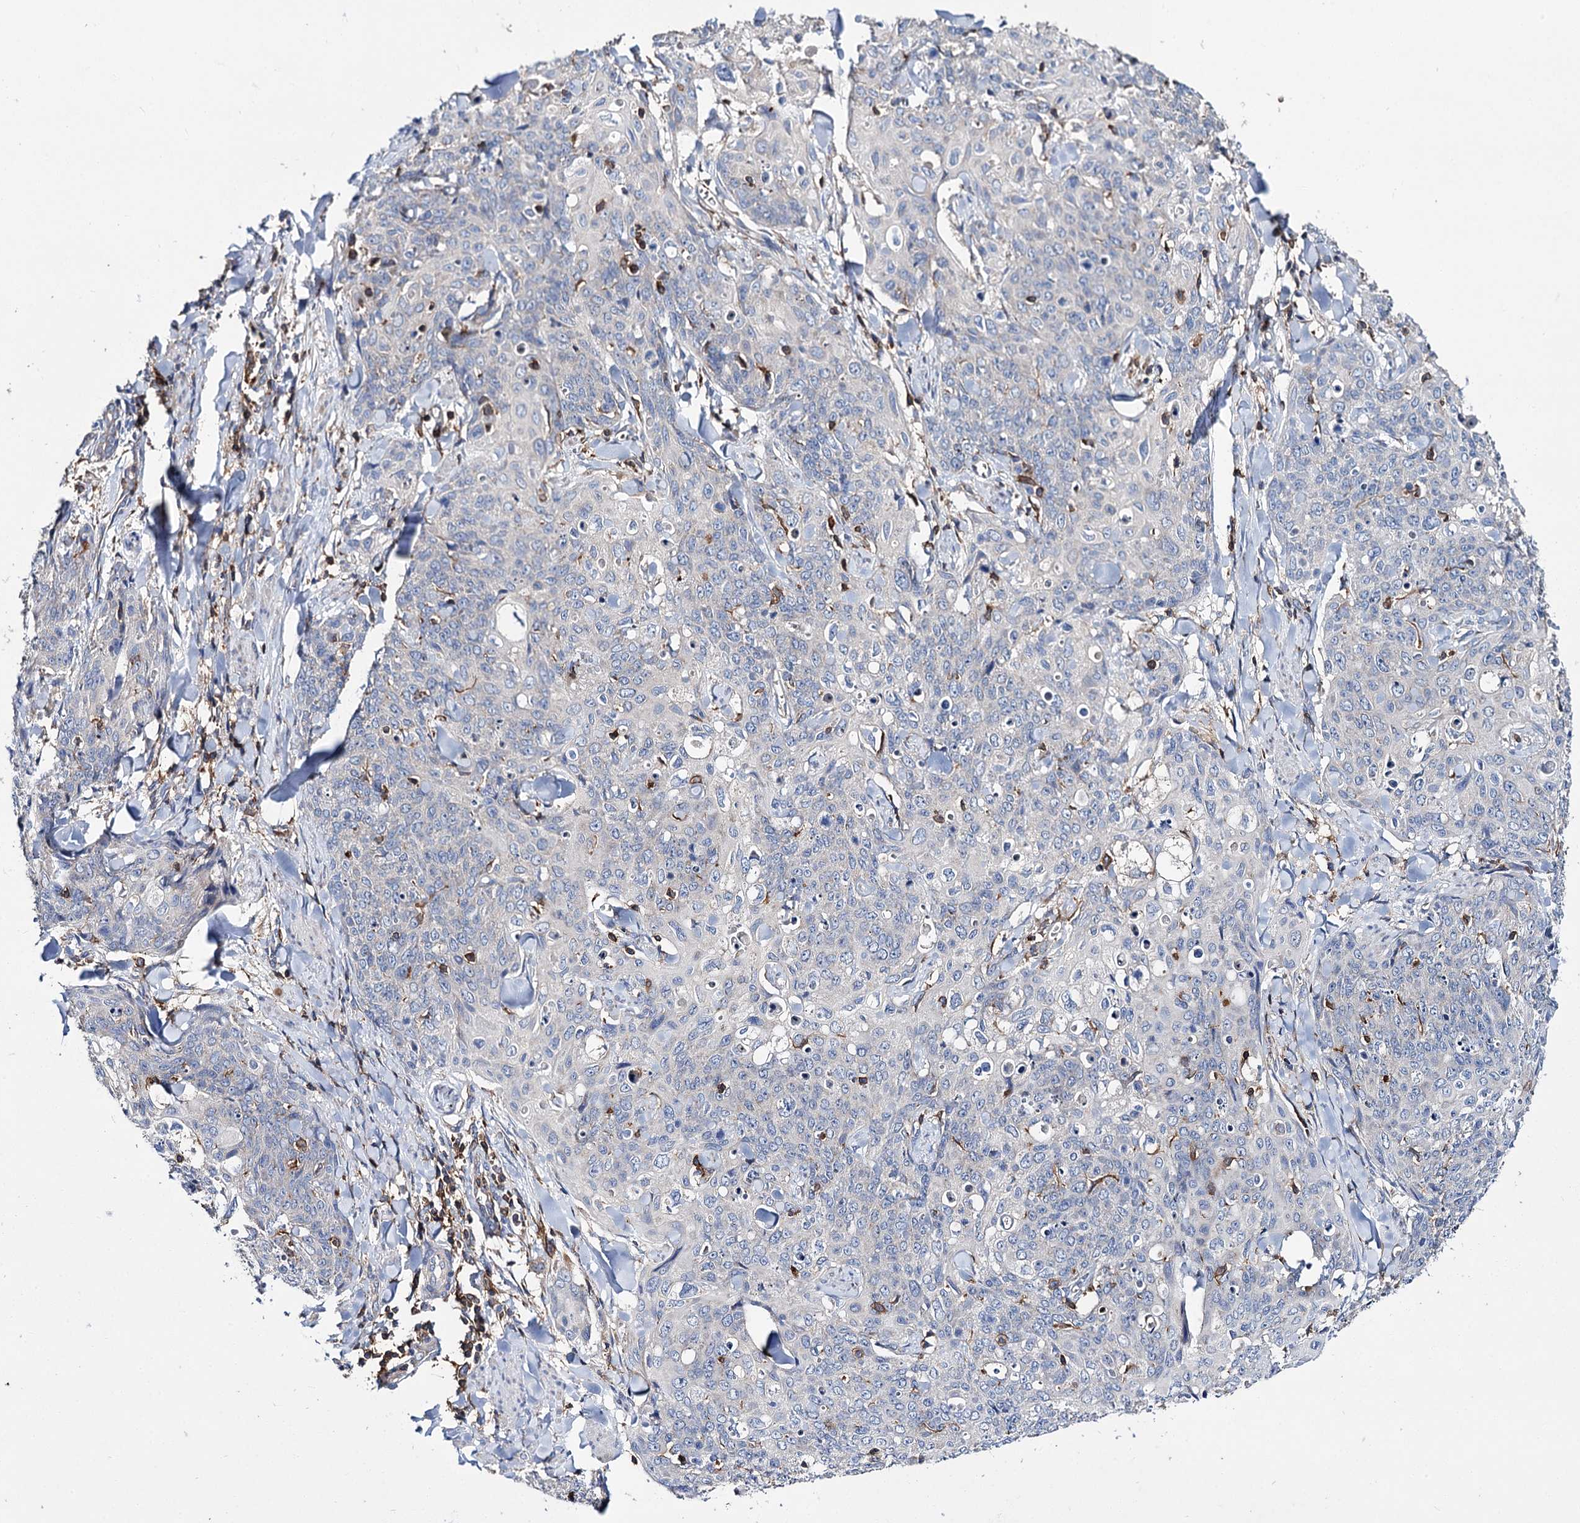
{"staining": {"intensity": "negative", "quantity": "none", "location": "none"}, "tissue": "skin cancer", "cell_type": "Tumor cells", "image_type": "cancer", "snomed": [{"axis": "morphology", "description": "Squamous cell carcinoma, NOS"}, {"axis": "topography", "description": "Skin"}, {"axis": "topography", "description": "Vulva"}], "caption": "Human skin cancer stained for a protein using immunohistochemistry shows no staining in tumor cells.", "gene": "UBASH3B", "patient": {"sex": "female", "age": 85}}